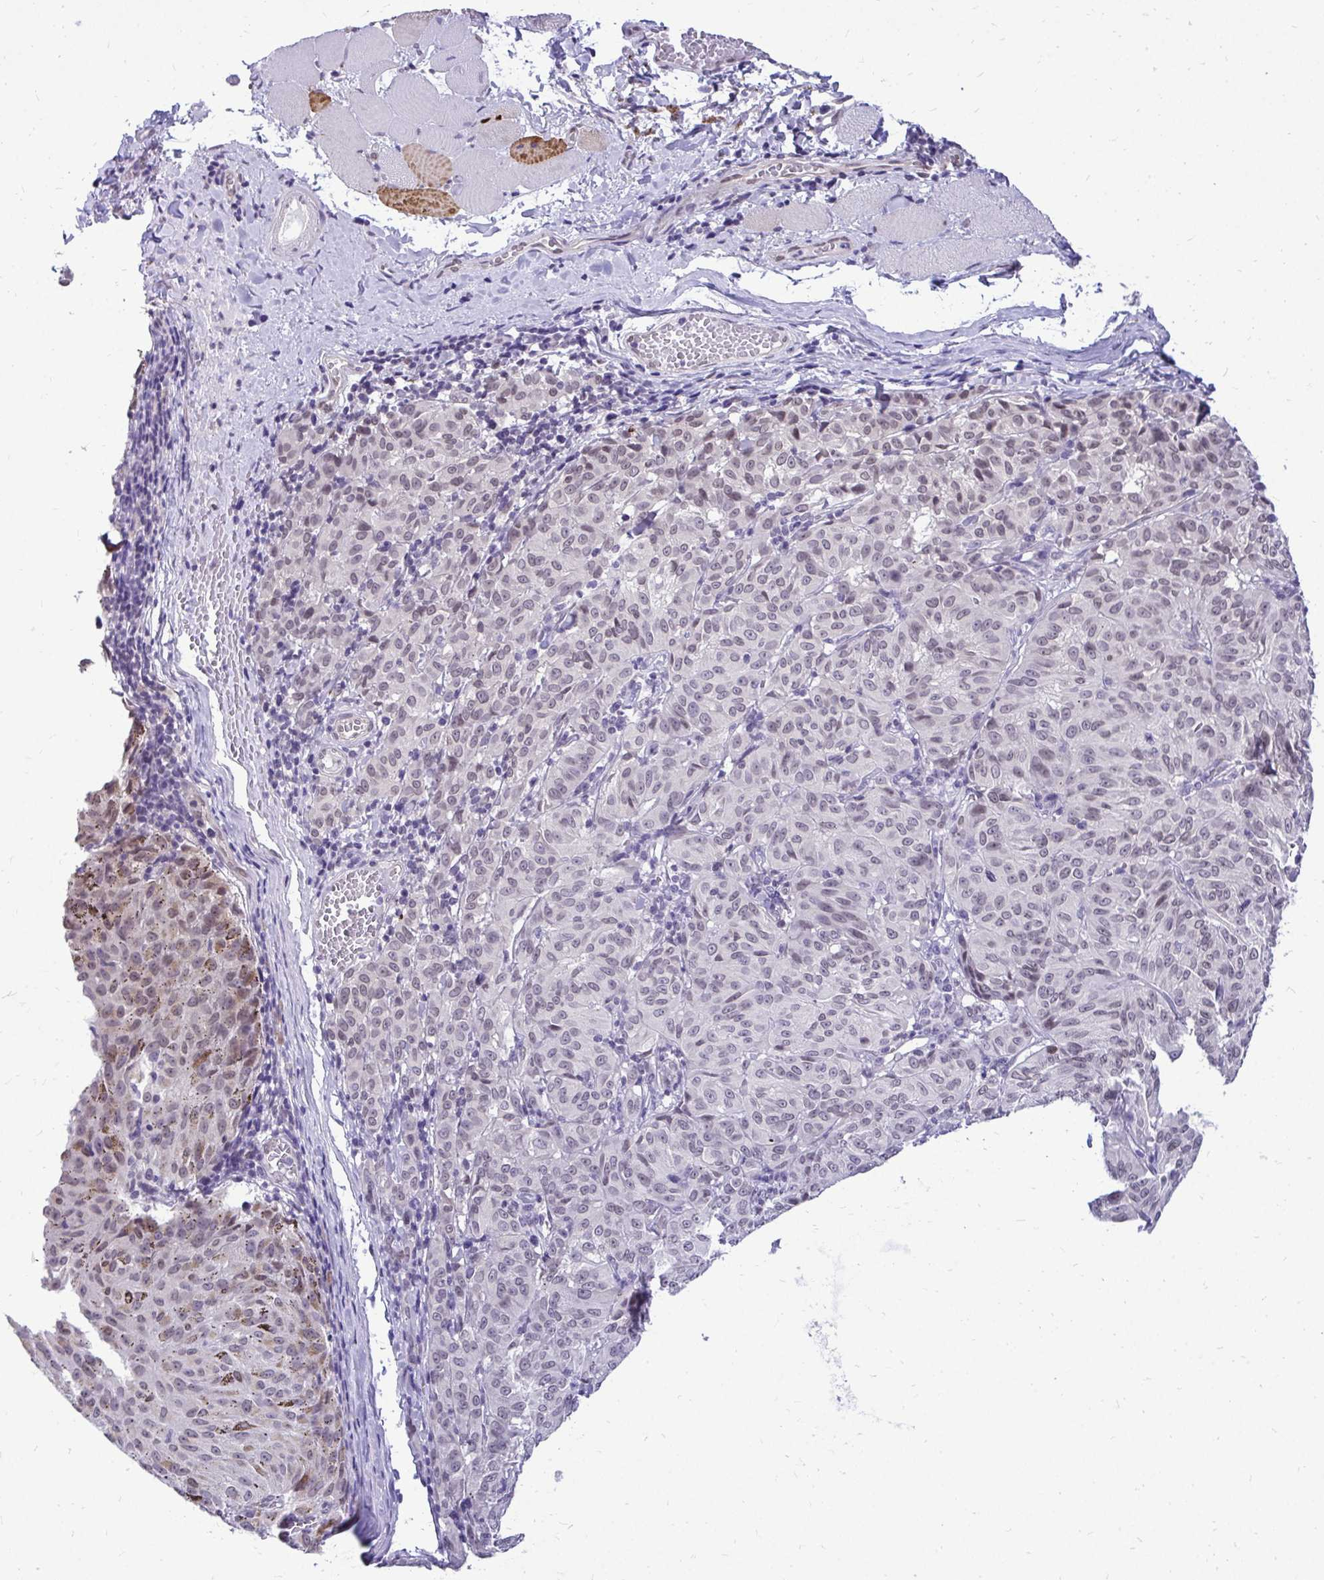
{"staining": {"intensity": "weak", "quantity": "25%-75%", "location": "nuclear"}, "tissue": "melanoma", "cell_type": "Tumor cells", "image_type": "cancer", "snomed": [{"axis": "morphology", "description": "Malignant melanoma, NOS"}, {"axis": "topography", "description": "Skin"}], "caption": "Brown immunohistochemical staining in human malignant melanoma displays weak nuclear positivity in approximately 25%-75% of tumor cells. The protein is stained brown, and the nuclei are stained in blue (DAB (3,3'-diaminobenzidine) IHC with brightfield microscopy, high magnification).", "gene": "BANF1", "patient": {"sex": "female", "age": 72}}